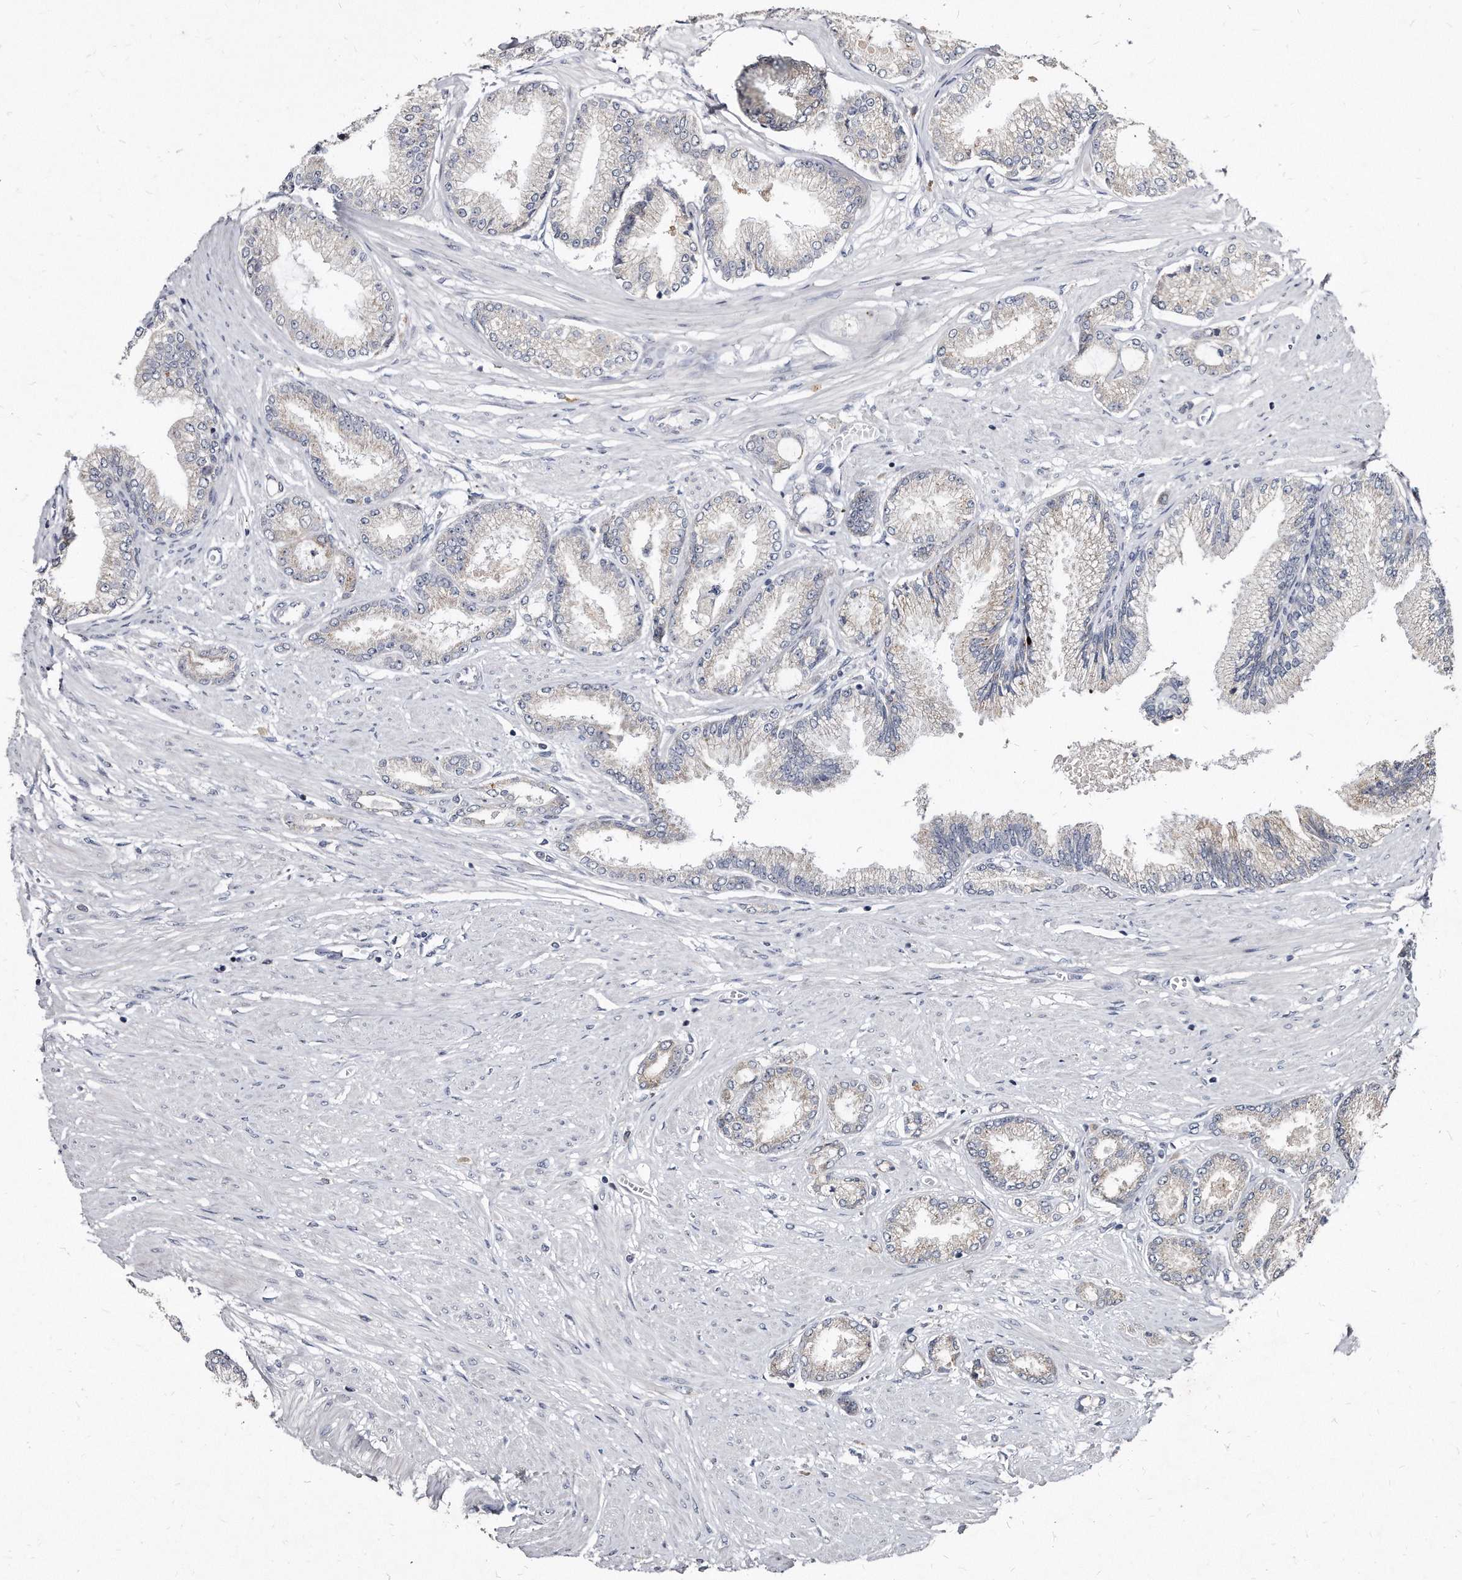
{"staining": {"intensity": "negative", "quantity": "none", "location": "none"}, "tissue": "prostate cancer", "cell_type": "Tumor cells", "image_type": "cancer", "snomed": [{"axis": "morphology", "description": "Adenocarcinoma, Low grade"}, {"axis": "topography", "description": "Prostate"}], "caption": "The immunohistochemistry (IHC) image has no significant expression in tumor cells of prostate cancer (low-grade adenocarcinoma) tissue. The staining was performed using DAB (3,3'-diaminobenzidine) to visualize the protein expression in brown, while the nuclei were stained in blue with hematoxylin (Magnification: 20x).", "gene": "KLHDC3", "patient": {"sex": "male", "age": 63}}